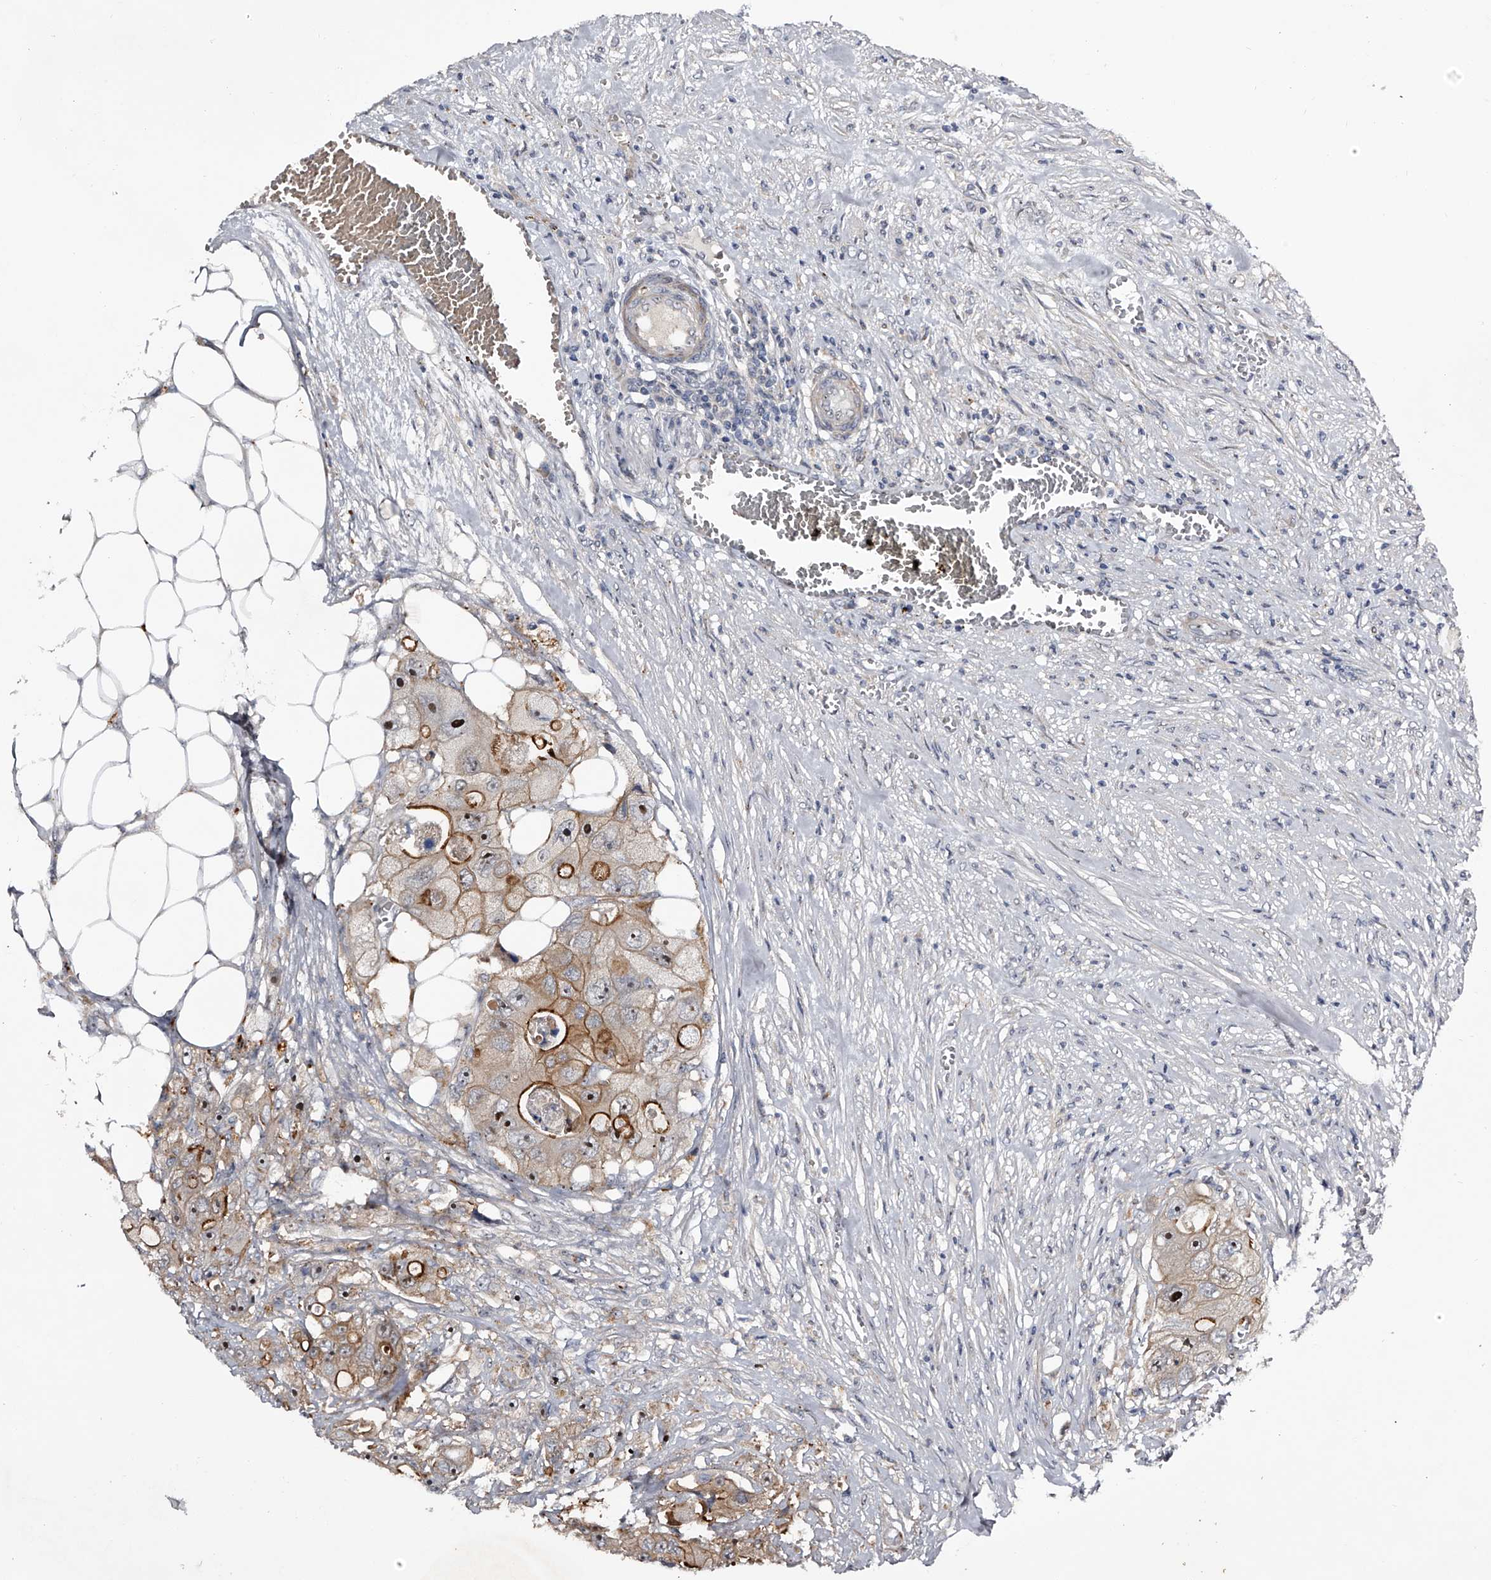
{"staining": {"intensity": "moderate", "quantity": "25%-75%", "location": "cytoplasmic/membranous,nuclear"}, "tissue": "colorectal cancer", "cell_type": "Tumor cells", "image_type": "cancer", "snomed": [{"axis": "morphology", "description": "Adenocarcinoma, NOS"}, {"axis": "topography", "description": "Colon"}], "caption": "Colorectal cancer (adenocarcinoma) stained with IHC shows moderate cytoplasmic/membranous and nuclear expression in approximately 25%-75% of tumor cells.", "gene": "MDN1", "patient": {"sex": "female", "age": 46}}